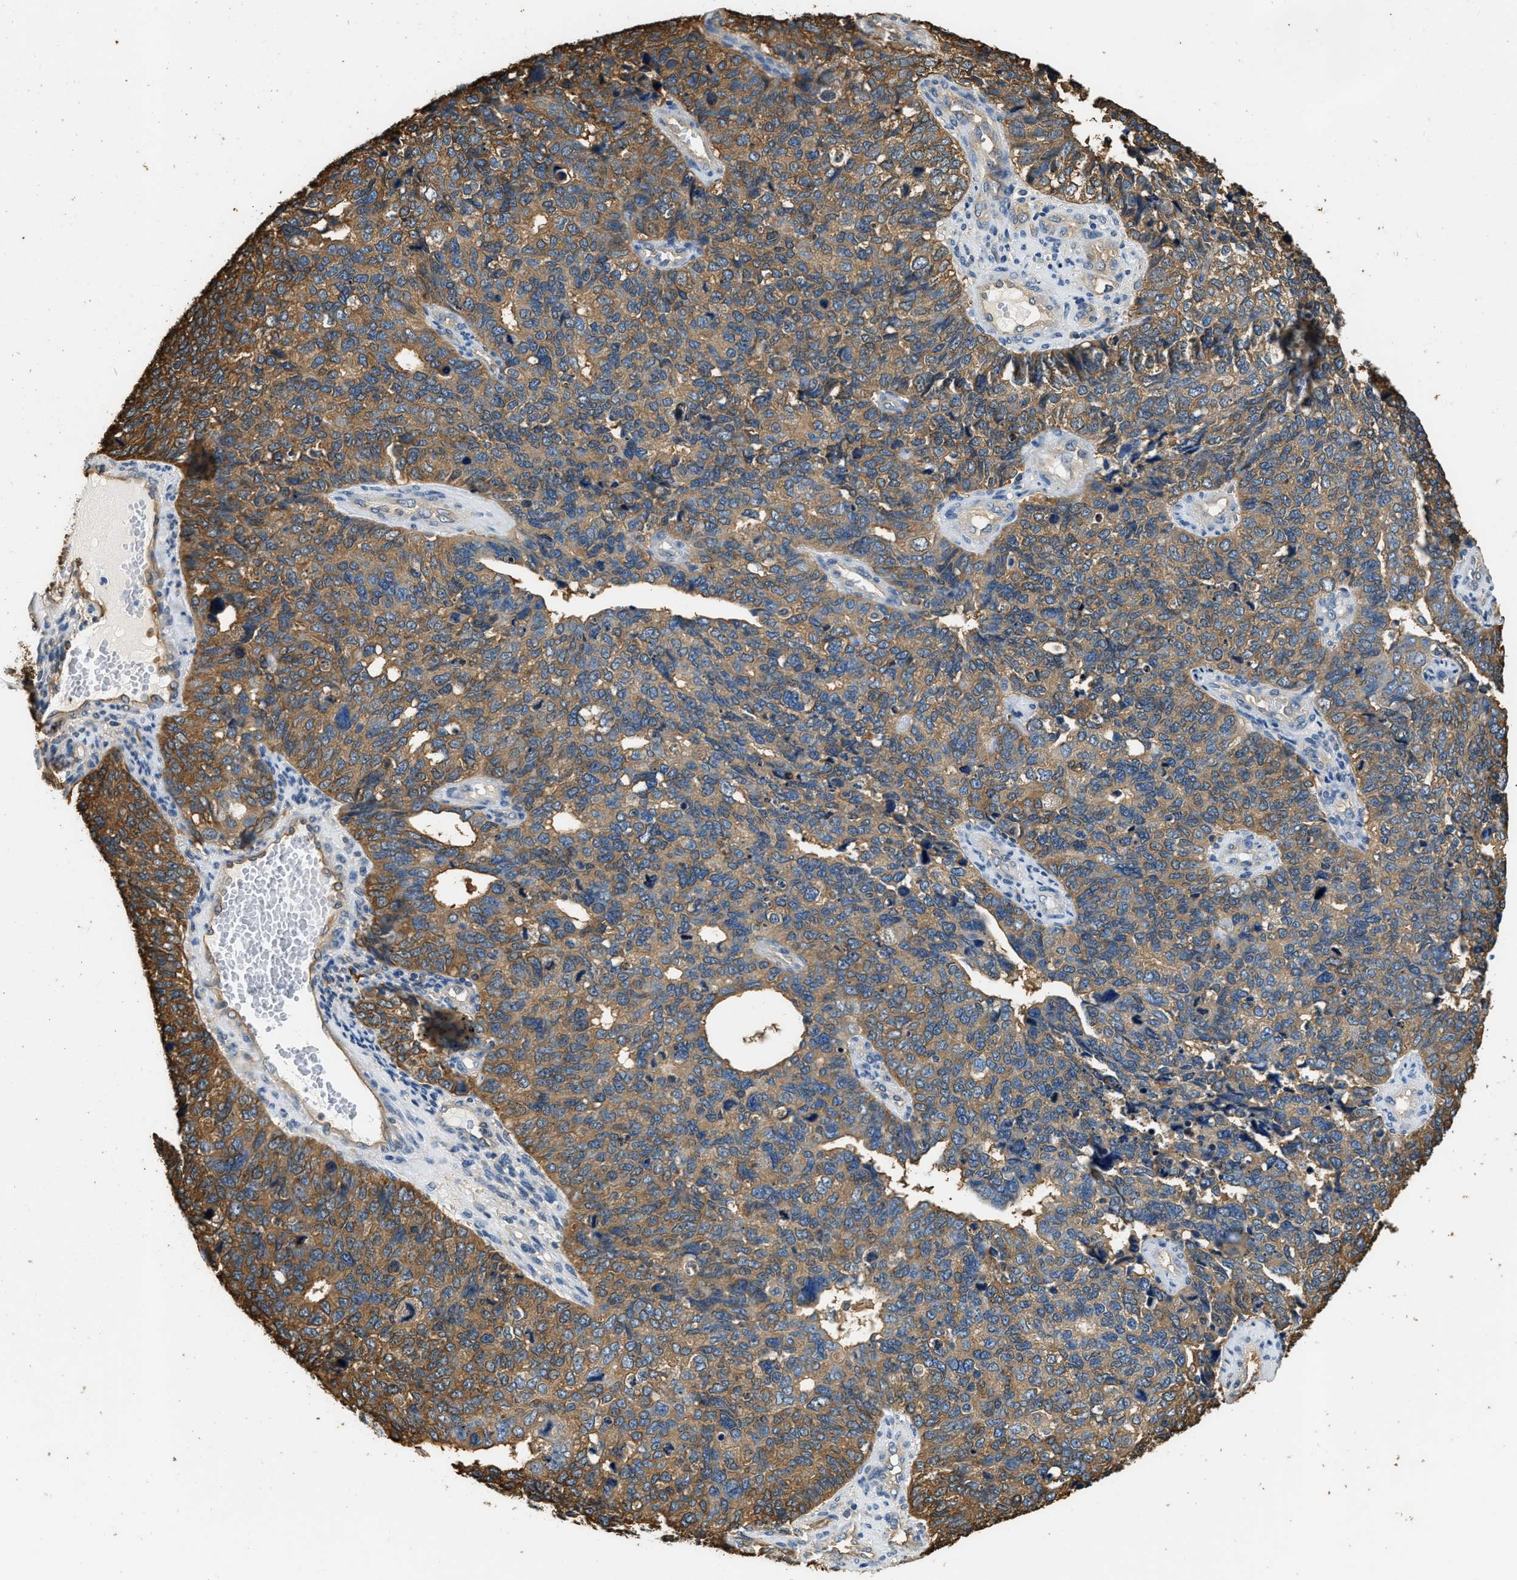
{"staining": {"intensity": "moderate", "quantity": ">75%", "location": "cytoplasmic/membranous"}, "tissue": "cervical cancer", "cell_type": "Tumor cells", "image_type": "cancer", "snomed": [{"axis": "morphology", "description": "Squamous cell carcinoma, NOS"}, {"axis": "topography", "description": "Cervix"}], "caption": "There is medium levels of moderate cytoplasmic/membranous expression in tumor cells of cervical squamous cell carcinoma, as demonstrated by immunohistochemical staining (brown color).", "gene": "PPP2R1B", "patient": {"sex": "female", "age": 63}}